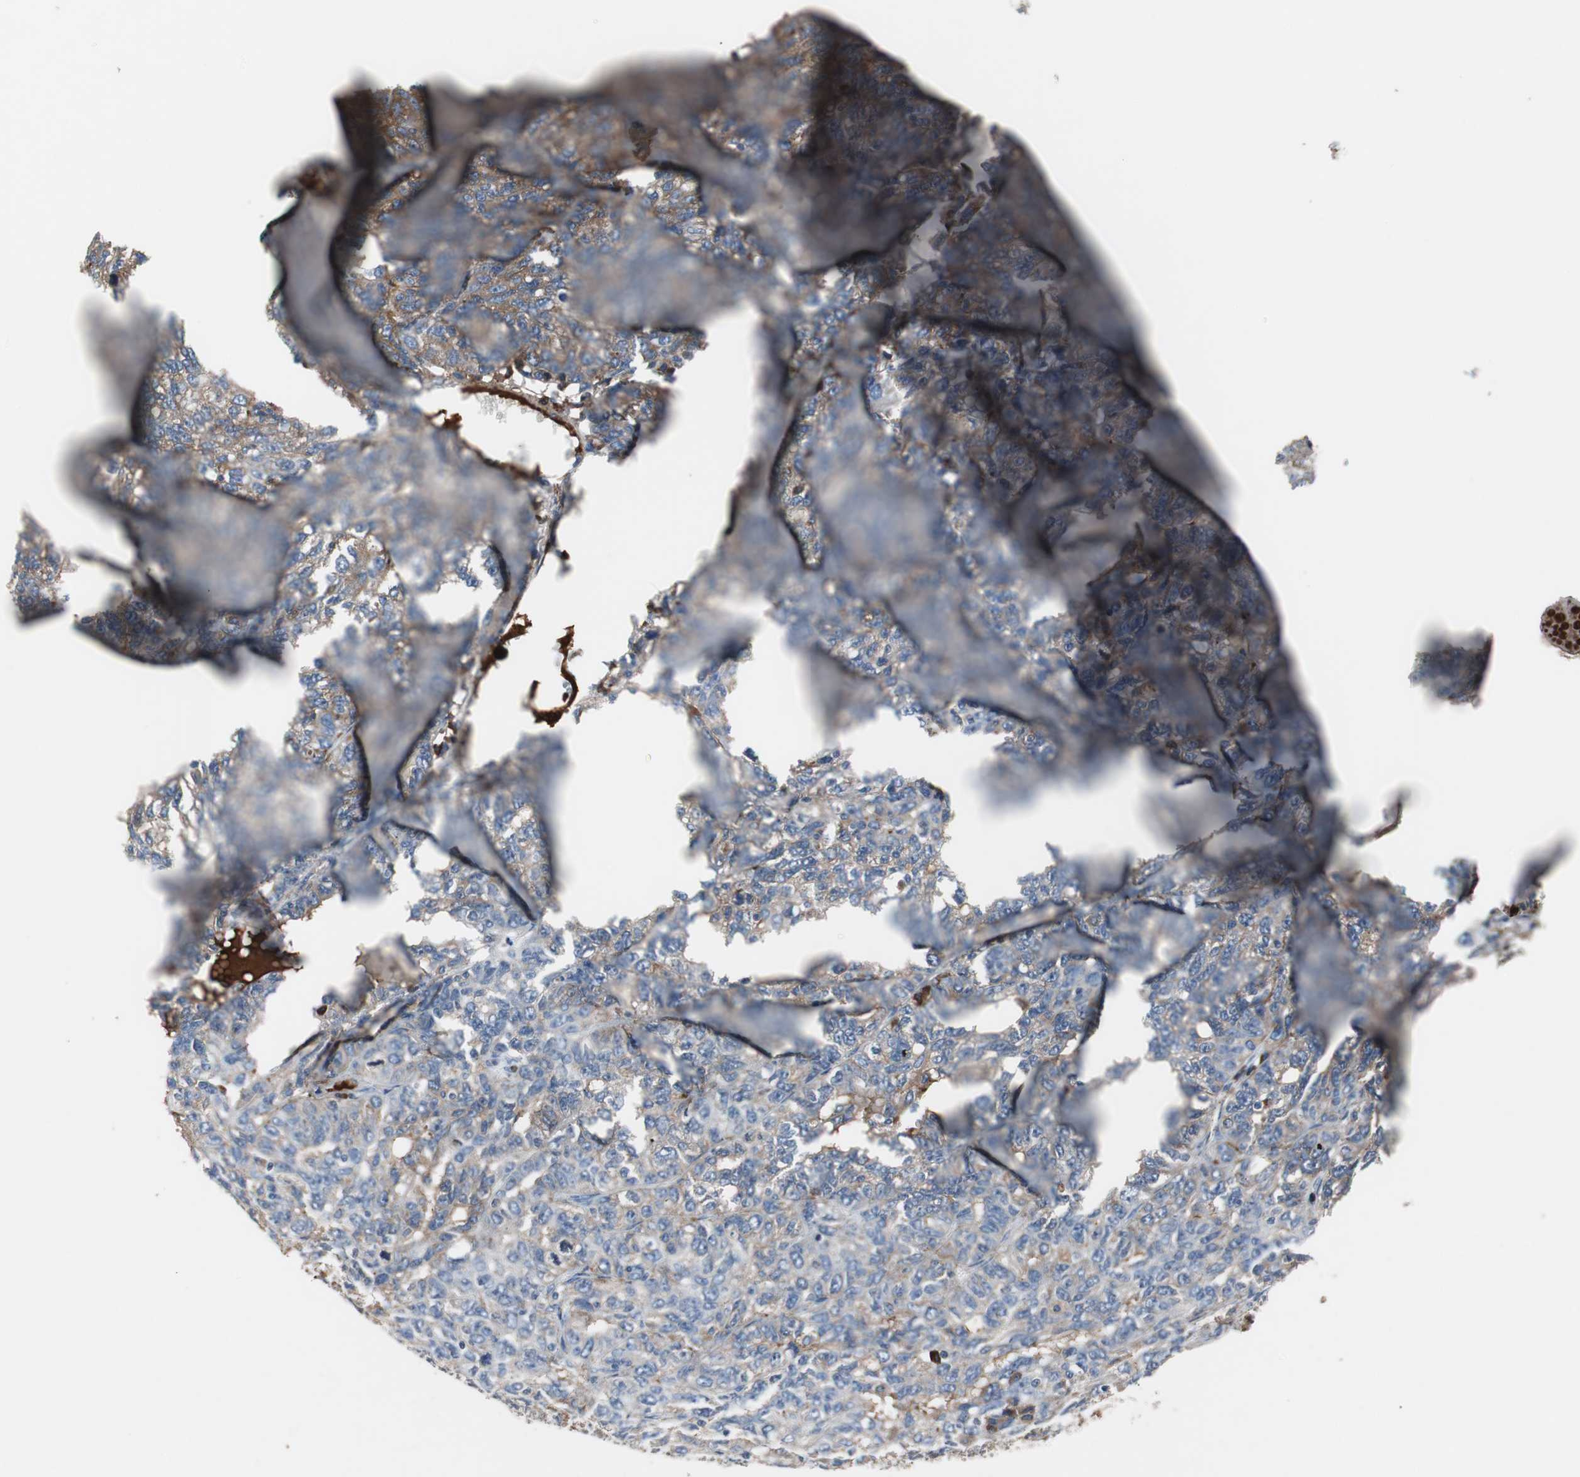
{"staining": {"intensity": "weak", "quantity": "25%-75%", "location": "cytoplasmic/membranous"}, "tissue": "ovarian cancer", "cell_type": "Tumor cells", "image_type": "cancer", "snomed": [{"axis": "morphology", "description": "Cystadenocarcinoma, serous, NOS"}, {"axis": "topography", "description": "Ovary"}], "caption": "Immunohistochemistry (IHC) photomicrograph of neoplastic tissue: human ovarian serous cystadenocarcinoma stained using immunohistochemistry demonstrates low levels of weak protein expression localized specifically in the cytoplasmic/membranous of tumor cells, appearing as a cytoplasmic/membranous brown color.", "gene": "SORT1", "patient": {"sex": "female", "age": 71}}